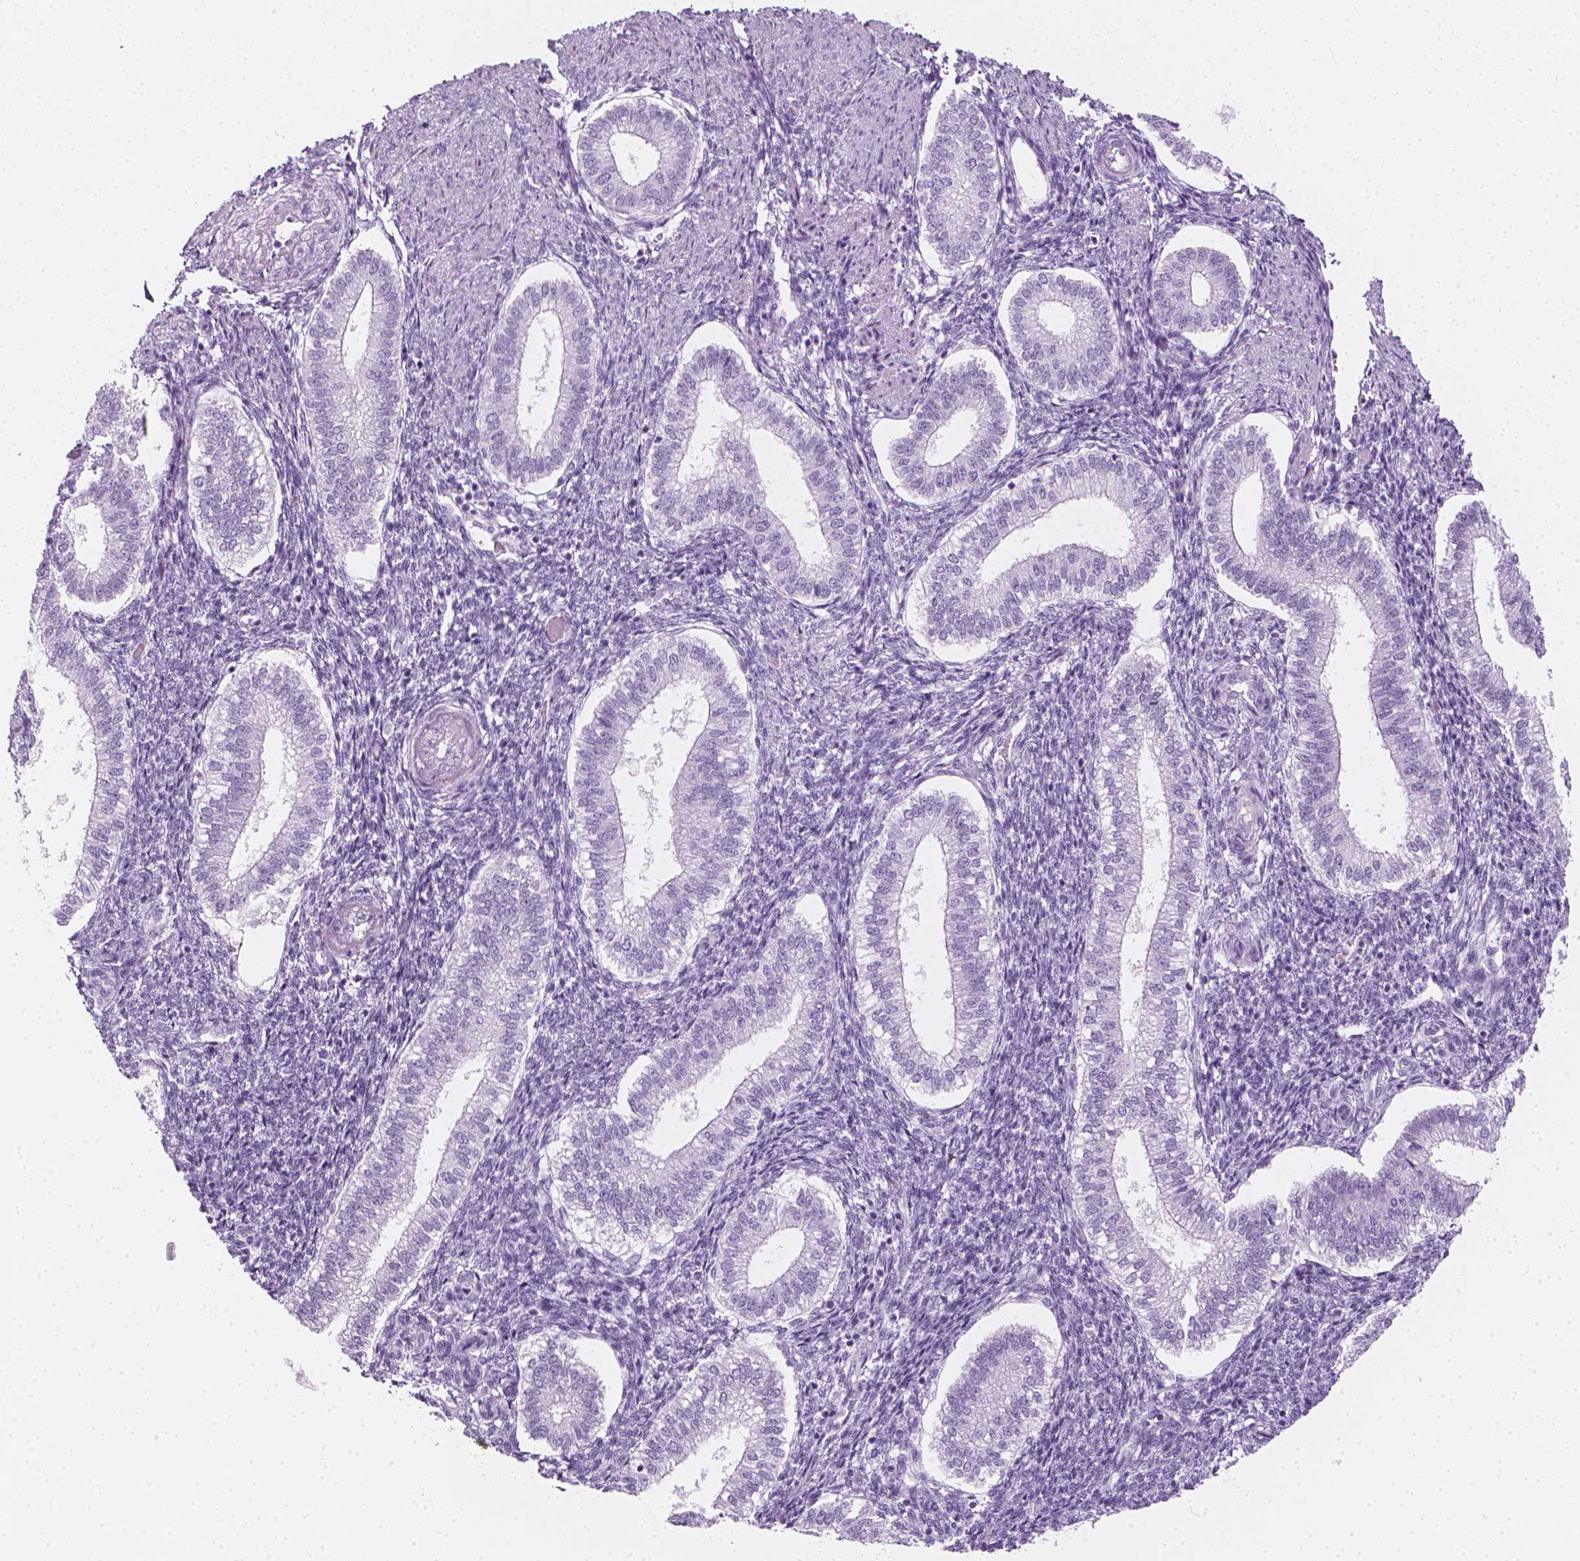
{"staining": {"intensity": "negative", "quantity": "none", "location": "none"}, "tissue": "endometrium", "cell_type": "Cells in endometrial stroma", "image_type": "normal", "snomed": [{"axis": "morphology", "description": "Normal tissue, NOS"}, {"axis": "topography", "description": "Endometrium"}], "caption": "Cells in endometrial stroma are negative for brown protein staining in benign endometrium. (Immunohistochemistry, brightfield microscopy, high magnification).", "gene": "SCG3", "patient": {"sex": "female", "age": 25}}